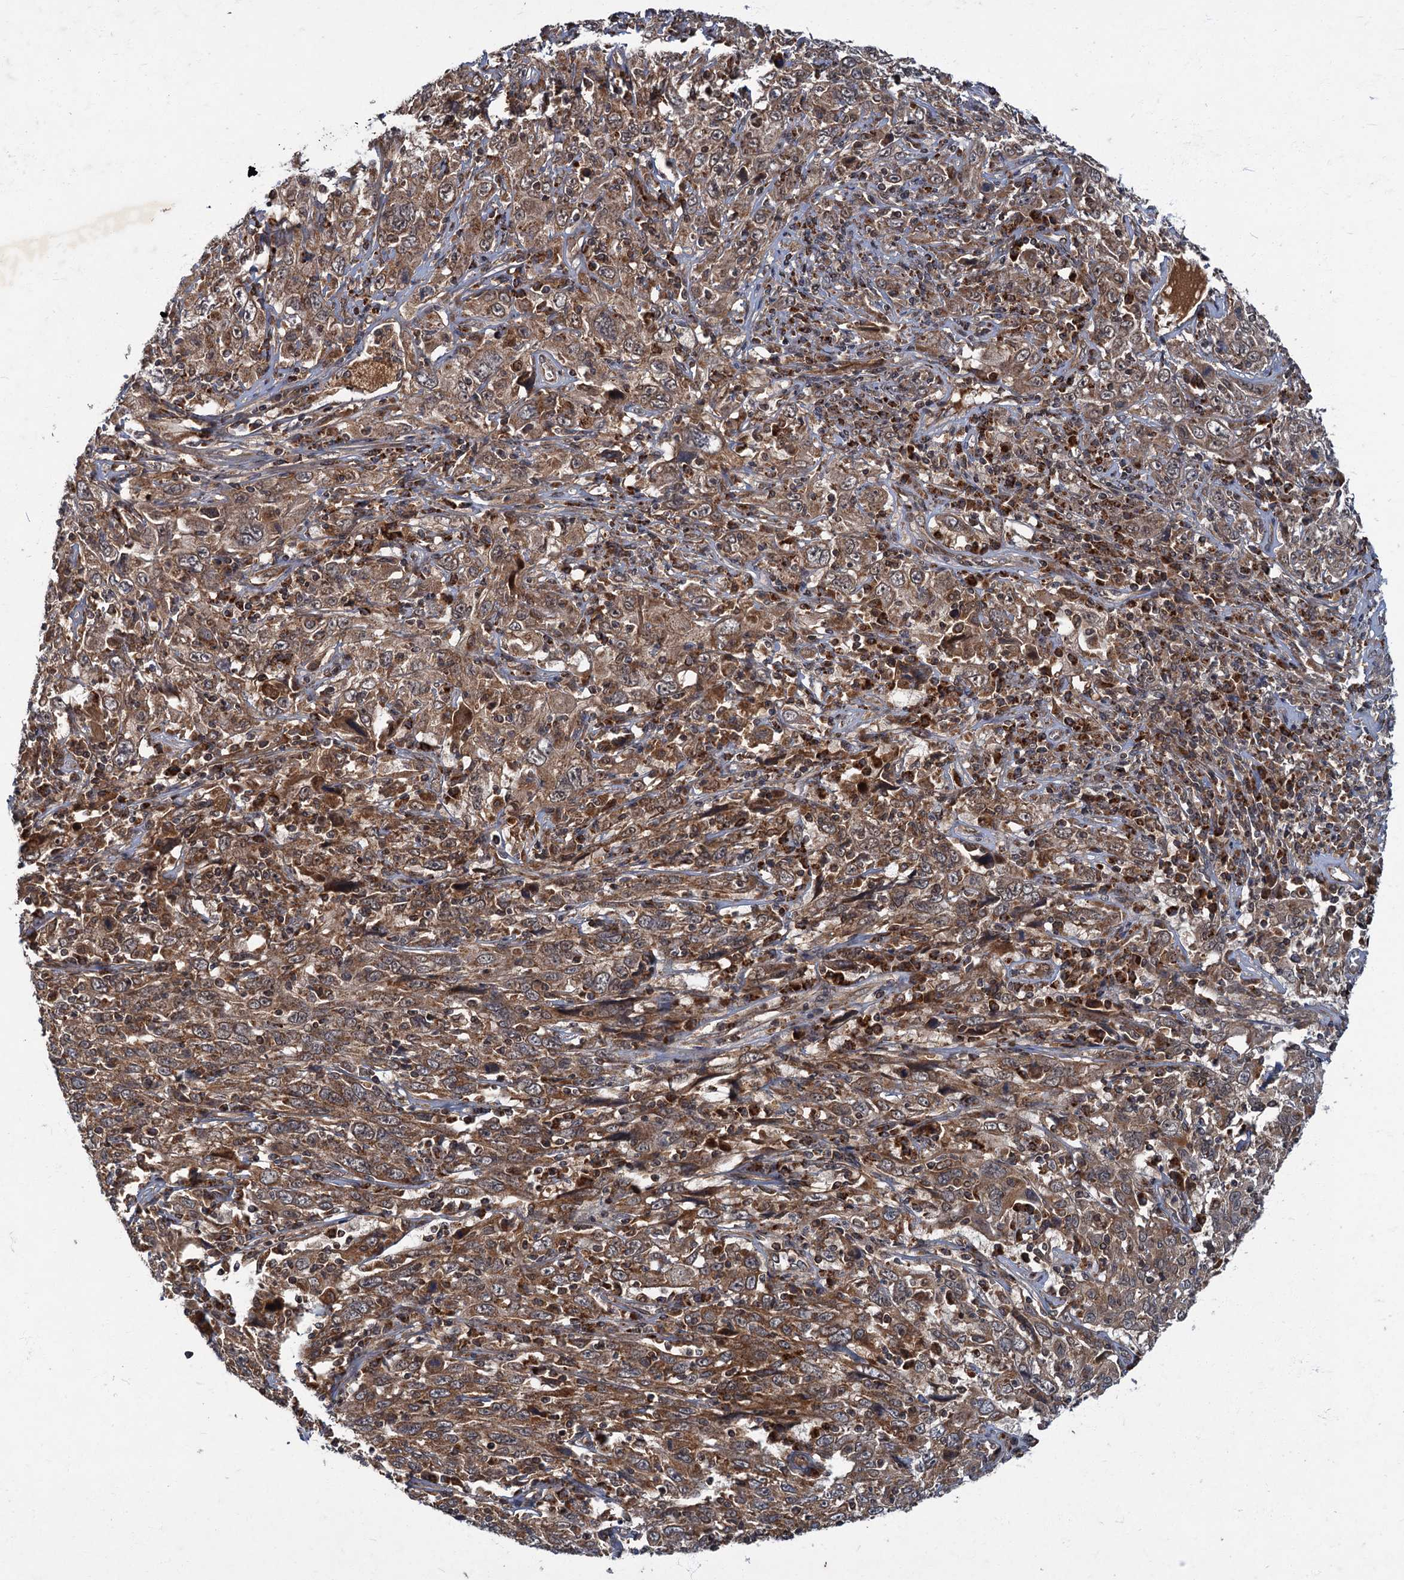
{"staining": {"intensity": "moderate", "quantity": ">75%", "location": "cytoplasmic/membranous"}, "tissue": "cervical cancer", "cell_type": "Tumor cells", "image_type": "cancer", "snomed": [{"axis": "morphology", "description": "Squamous cell carcinoma, NOS"}, {"axis": "topography", "description": "Cervix"}], "caption": "Squamous cell carcinoma (cervical) stained with a brown dye displays moderate cytoplasmic/membranous positive expression in approximately >75% of tumor cells.", "gene": "SLC11A2", "patient": {"sex": "female", "age": 46}}